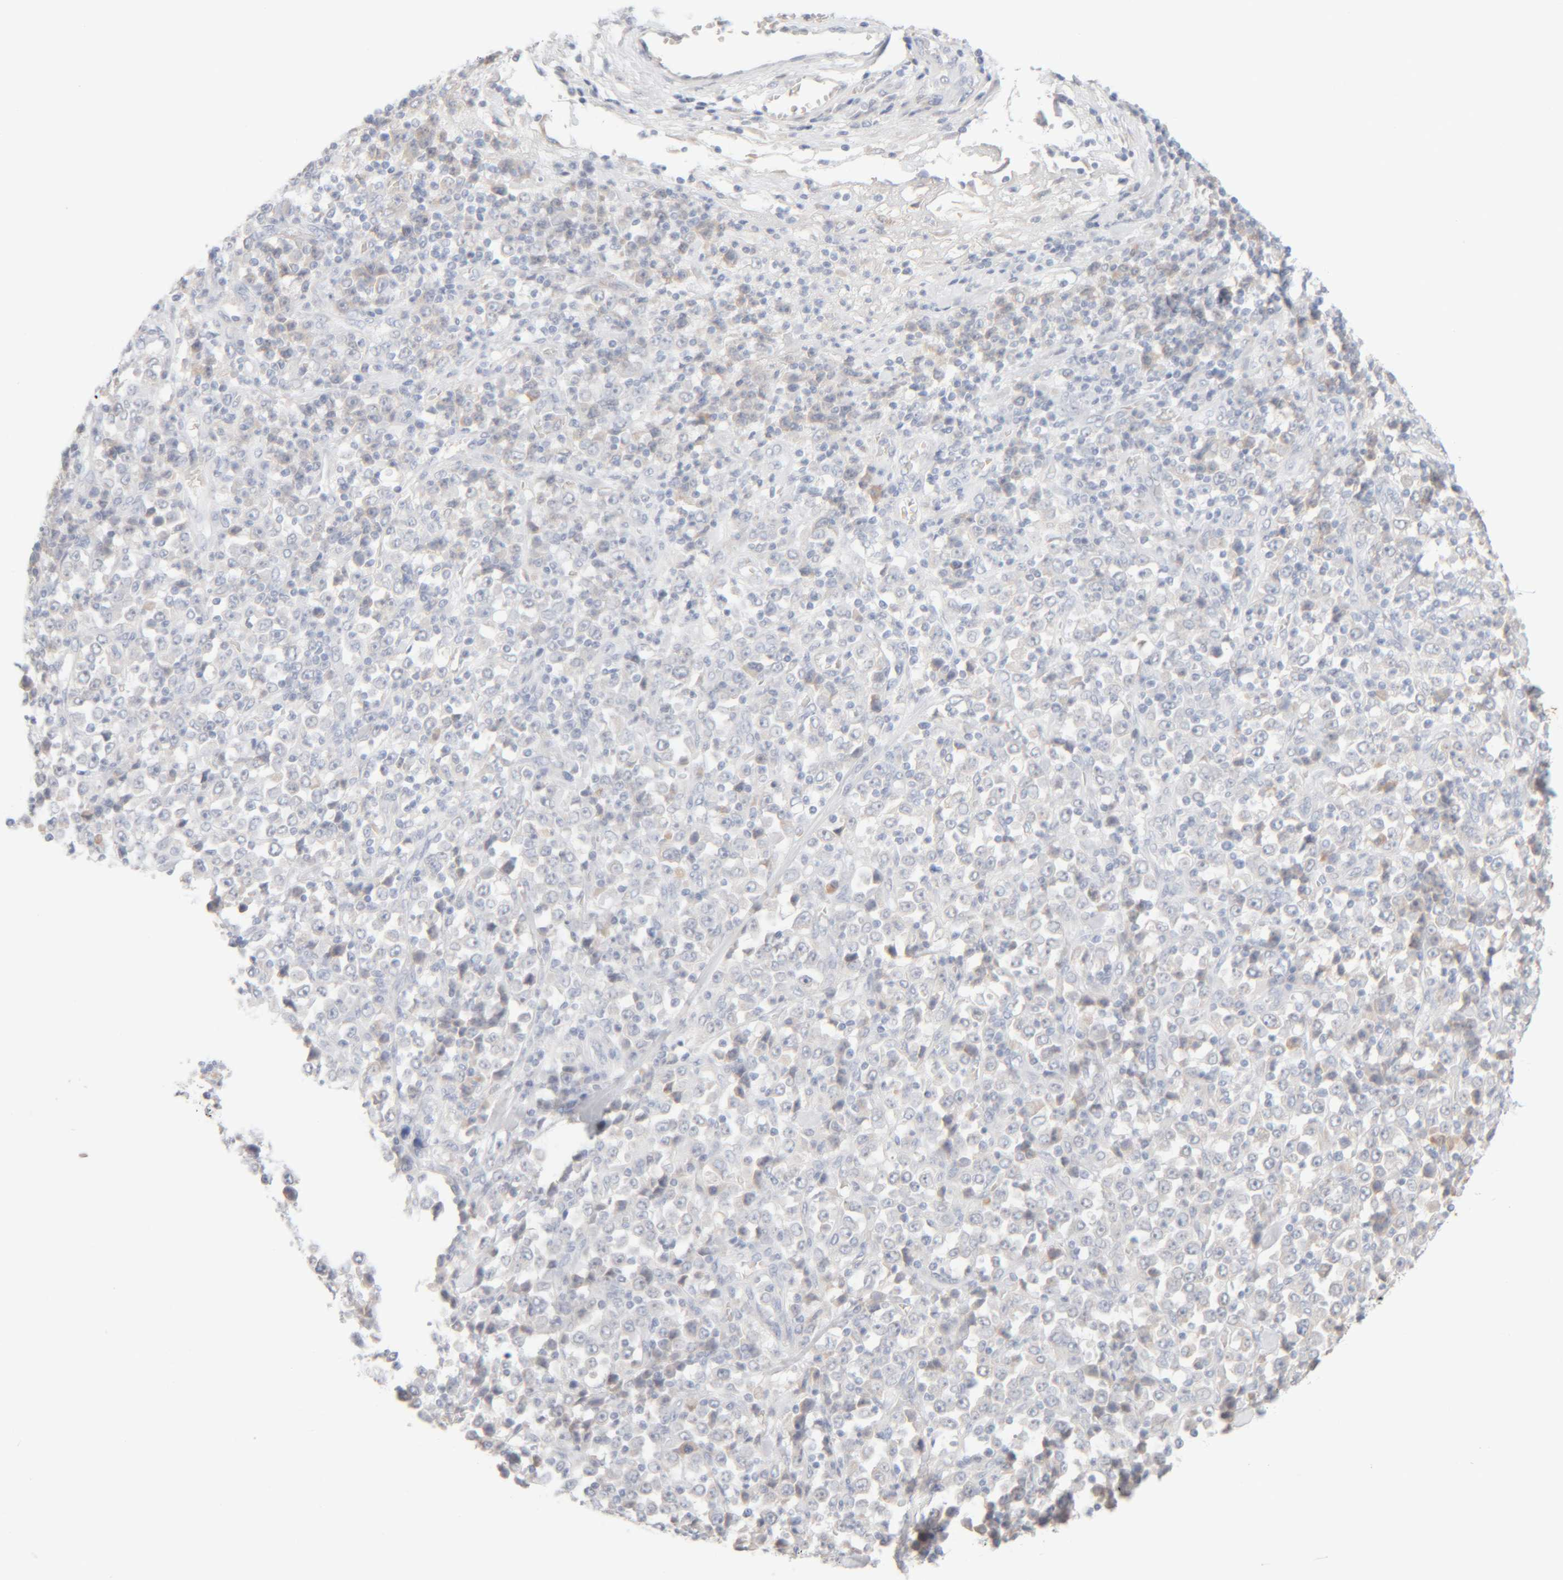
{"staining": {"intensity": "negative", "quantity": "none", "location": "none"}, "tissue": "stomach cancer", "cell_type": "Tumor cells", "image_type": "cancer", "snomed": [{"axis": "morphology", "description": "Normal tissue, NOS"}, {"axis": "morphology", "description": "Adenocarcinoma, NOS"}, {"axis": "topography", "description": "Stomach, upper"}, {"axis": "topography", "description": "Stomach"}], "caption": "Immunohistochemical staining of adenocarcinoma (stomach) displays no significant expression in tumor cells. (Brightfield microscopy of DAB (3,3'-diaminobenzidine) immunohistochemistry at high magnification).", "gene": "RIDA", "patient": {"sex": "male", "age": 59}}